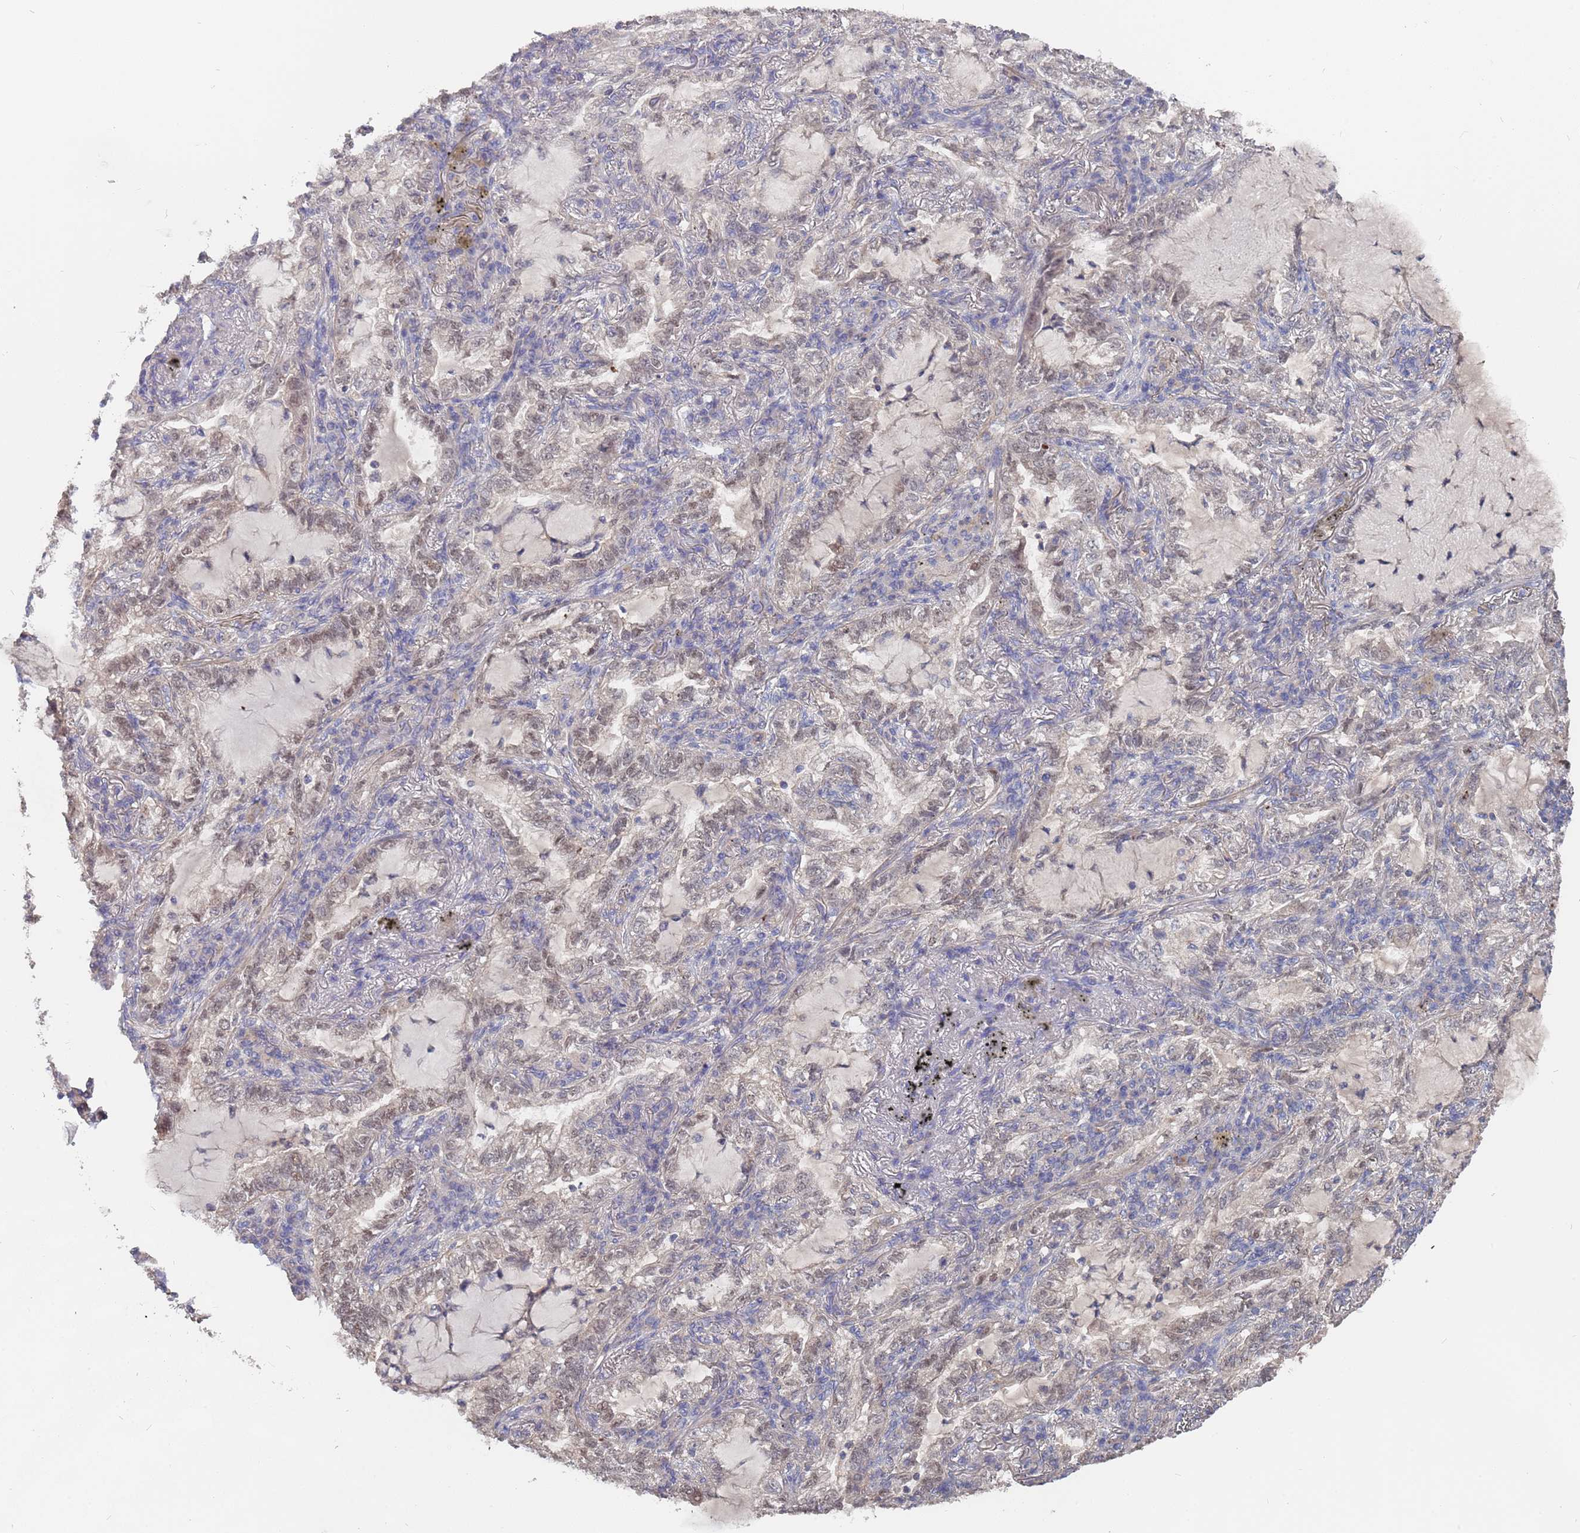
{"staining": {"intensity": "weak", "quantity": "<25%", "location": "nuclear"}, "tissue": "lung cancer", "cell_type": "Tumor cells", "image_type": "cancer", "snomed": [{"axis": "morphology", "description": "Adenocarcinoma, NOS"}, {"axis": "topography", "description": "Lung"}], "caption": "The micrograph shows no significant staining in tumor cells of adenocarcinoma (lung). The staining is performed using DAB (3,3'-diaminobenzidine) brown chromogen with nuclei counter-stained in using hematoxylin.", "gene": "TCEANC2", "patient": {"sex": "female", "age": 73}}